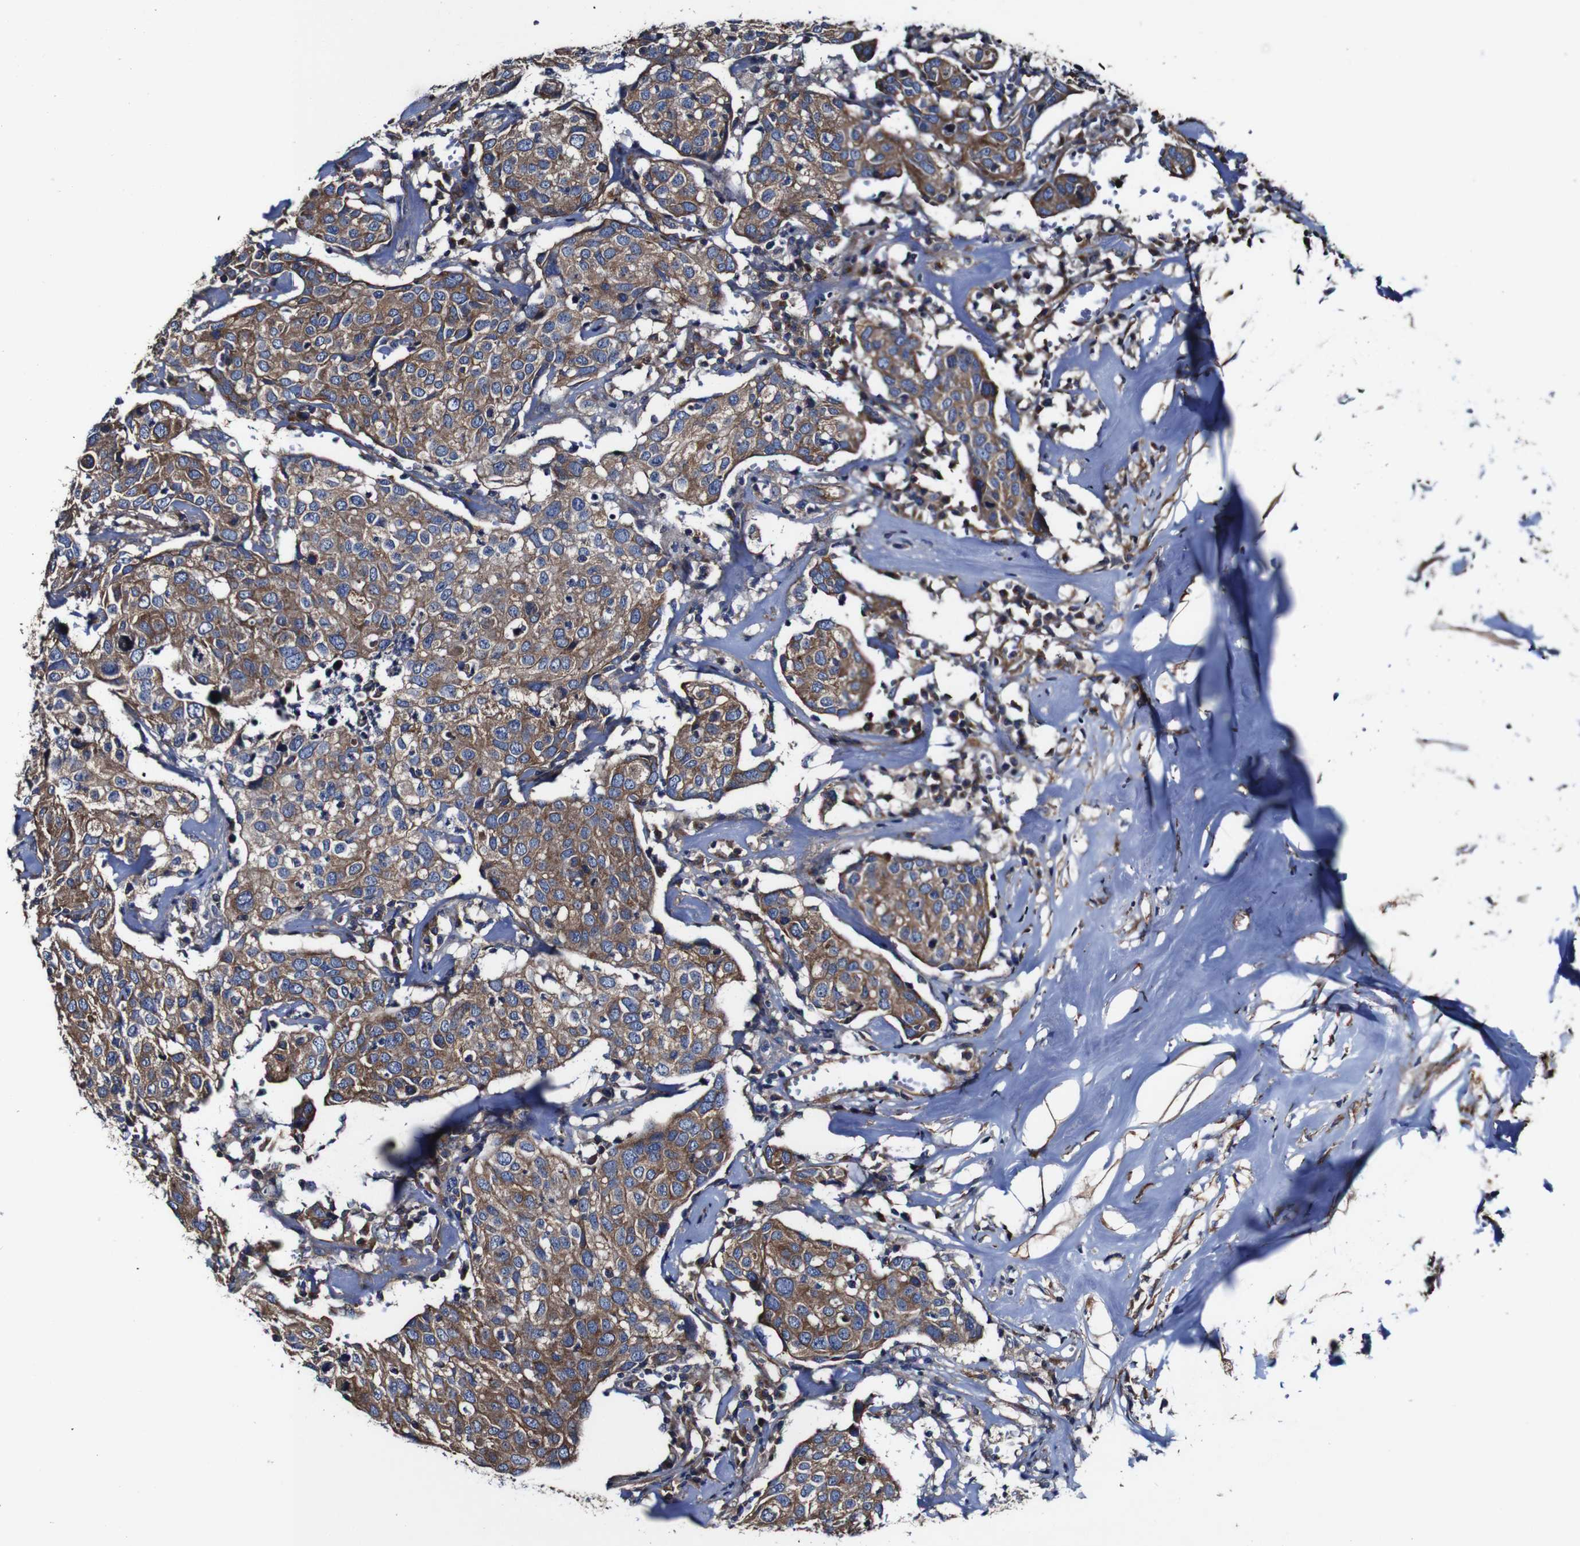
{"staining": {"intensity": "moderate", "quantity": ">75%", "location": "cytoplasmic/membranous"}, "tissue": "head and neck cancer", "cell_type": "Tumor cells", "image_type": "cancer", "snomed": [{"axis": "morphology", "description": "Adenocarcinoma, NOS"}, {"axis": "topography", "description": "Salivary gland"}, {"axis": "topography", "description": "Head-Neck"}], "caption": "Immunohistochemistry photomicrograph of human adenocarcinoma (head and neck) stained for a protein (brown), which exhibits medium levels of moderate cytoplasmic/membranous expression in about >75% of tumor cells.", "gene": "CSF1R", "patient": {"sex": "female", "age": 65}}